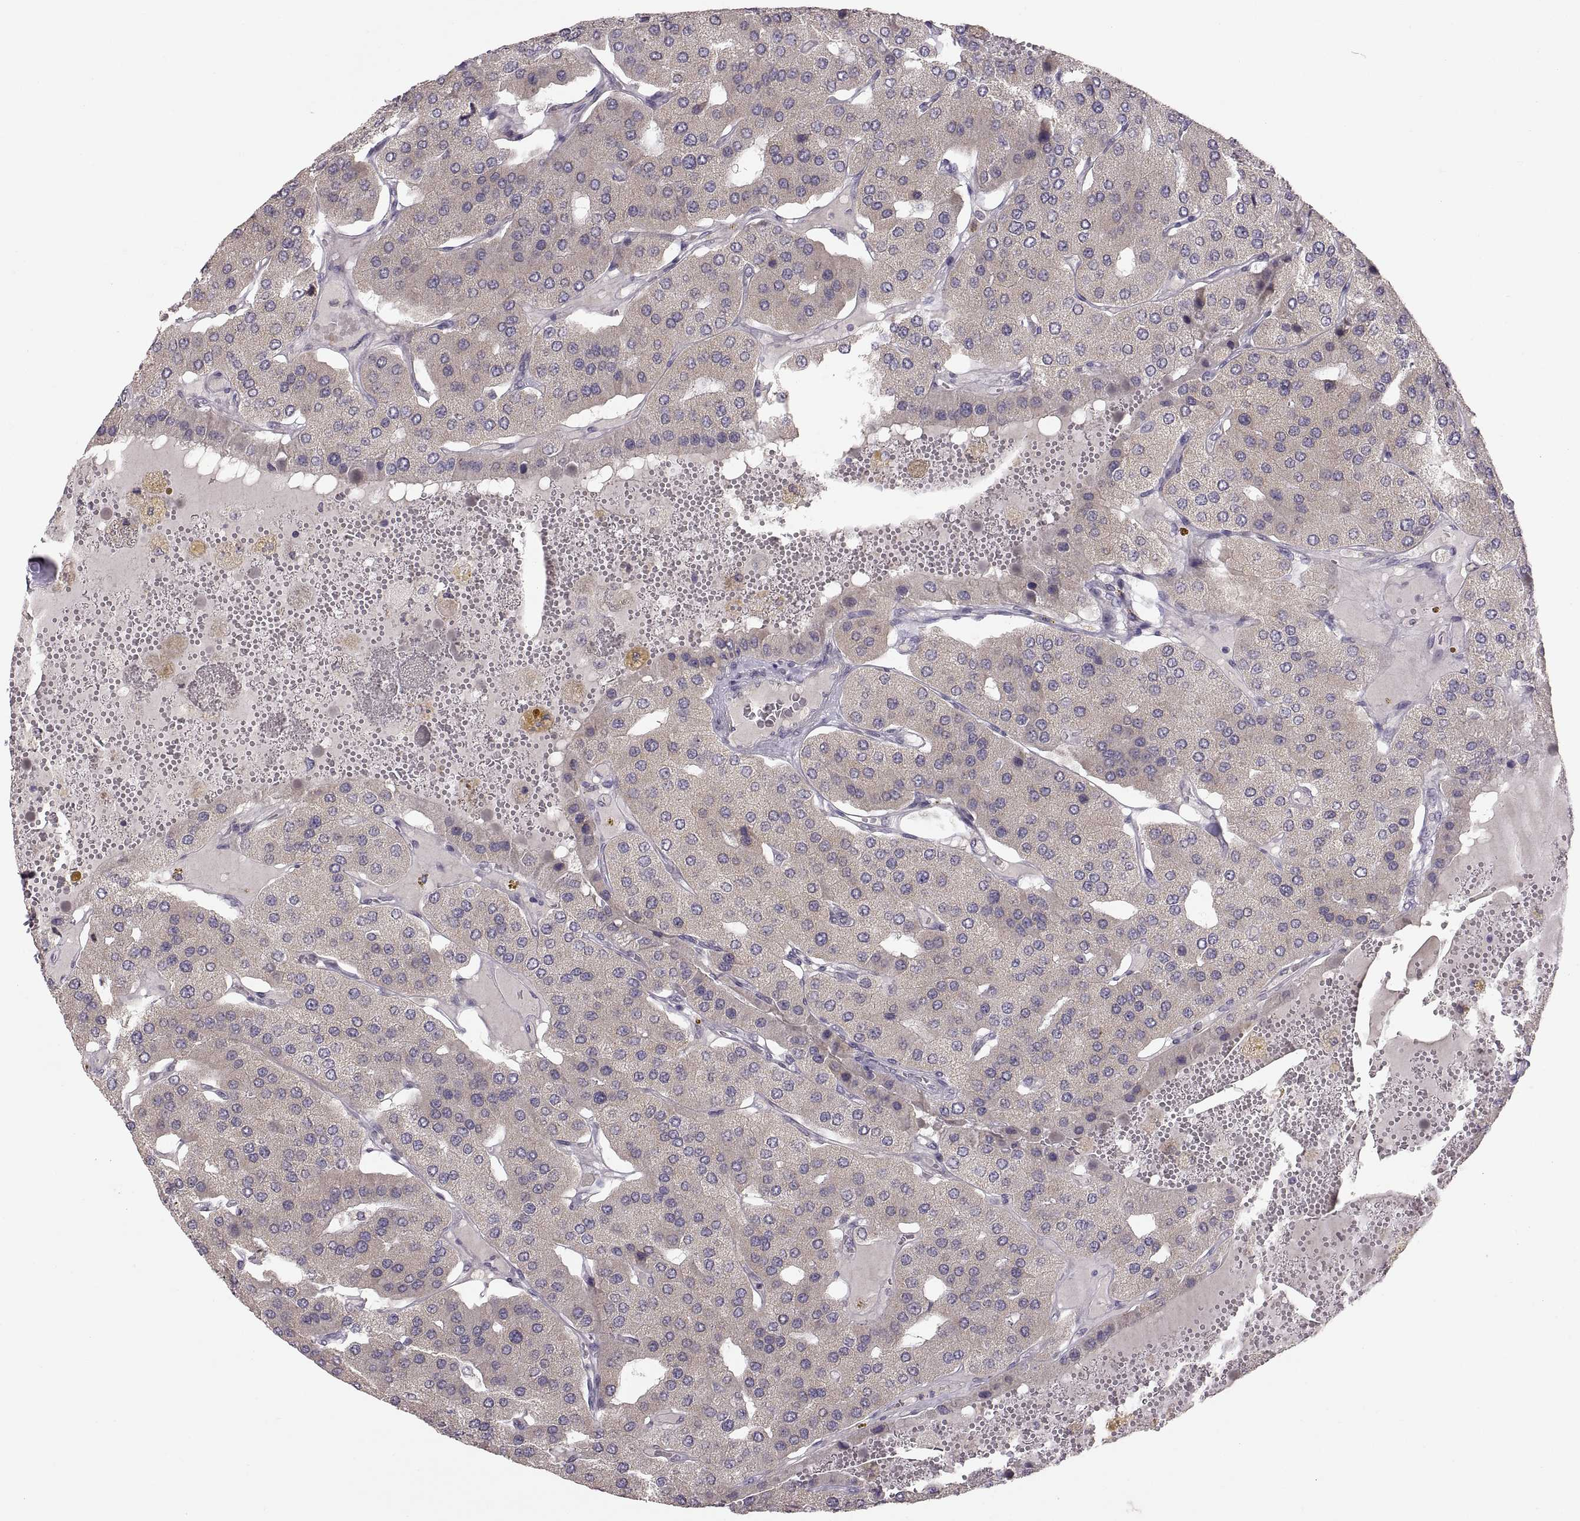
{"staining": {"intensity": "weak", "quantity": "<25%", "location": "cytoplasmic/membranous"}, "tissue": "parathyroid gland", "cell_type": "Glandular cells", "image_type": "normal", "snomed": [{"axis": "morphology", "description": "Normal tissue, NOS"}, {"axis": "morphology", "description": "Adenoma, NOS"}, {"axis": "topography", "description": "Parathyroid gland"}], "caption": "Glandular cells show no significant protein expression in normal parathyroid gland. Brightfield microscopy of immunohistochemistry stained with DAB (brown) and hematoxylin (blue), captured at high magnification.", "gene": "HMGCR", "patient": {"sex": "female", "age": 86}}